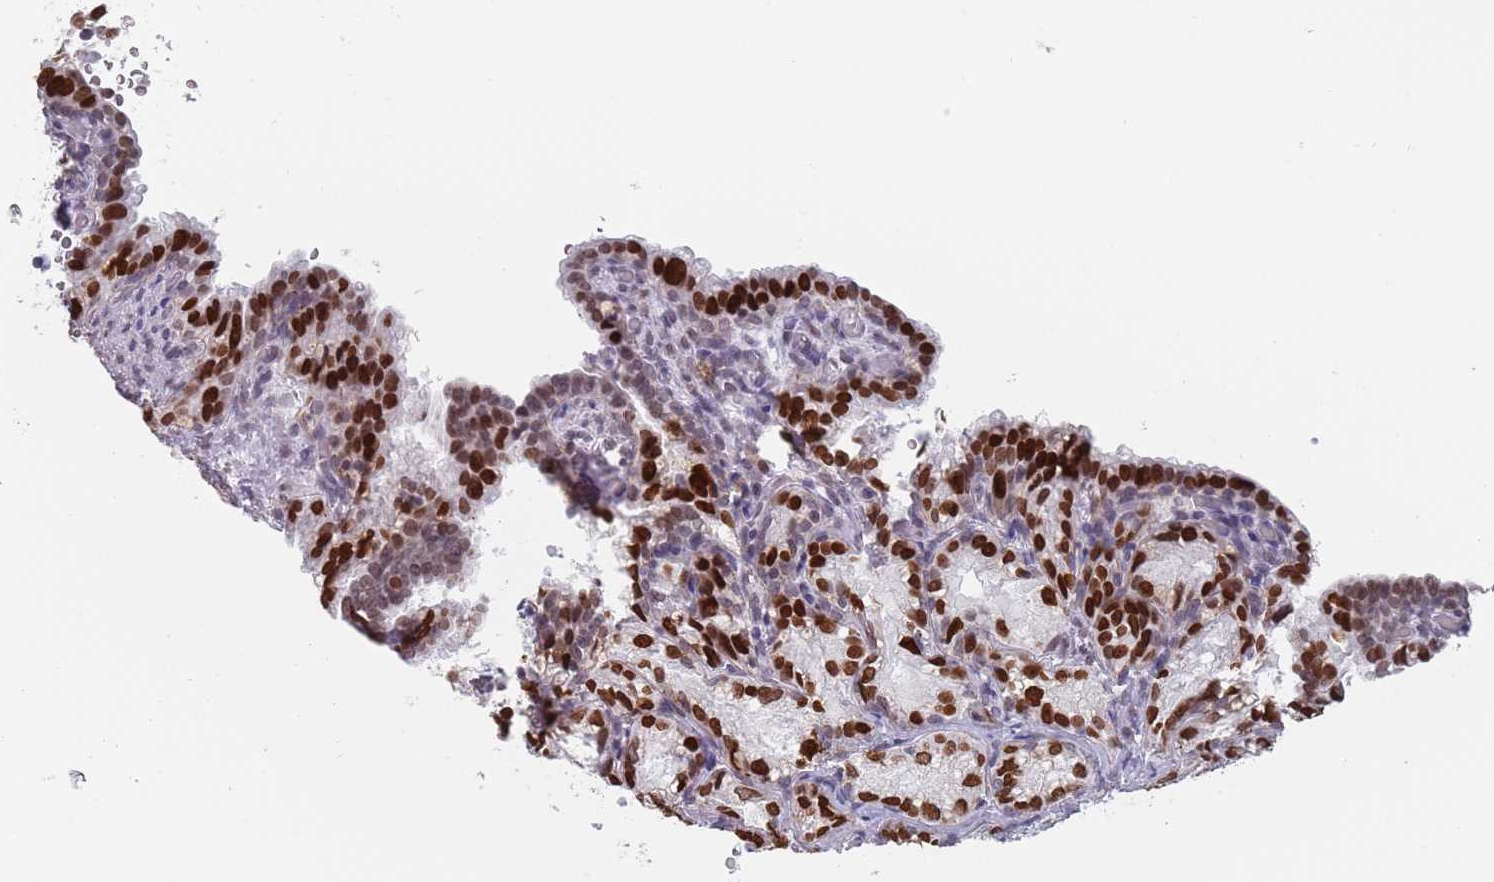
{"staining": {"intensity": "strong", "quantity": ">75%", "location": "nuclear"}, "tissue": "seminal vesicle", "cell_type": "Glandular cells", "image_type": "normal", "snomed": [{"axis": "morphology", "description": "Normal tissue, NOS"}, {"axis": "topography", "description": "Seminal veicle"}], "caption": "Immunohistochemistry micrograph of normal human seminal vesicle stained for a protein (brown), which exhibits high levels of strong nuclear expression in about >75% of glandular cells.", "gene": "MFSD12", "patient": {"sex": "male", "age": 58}}